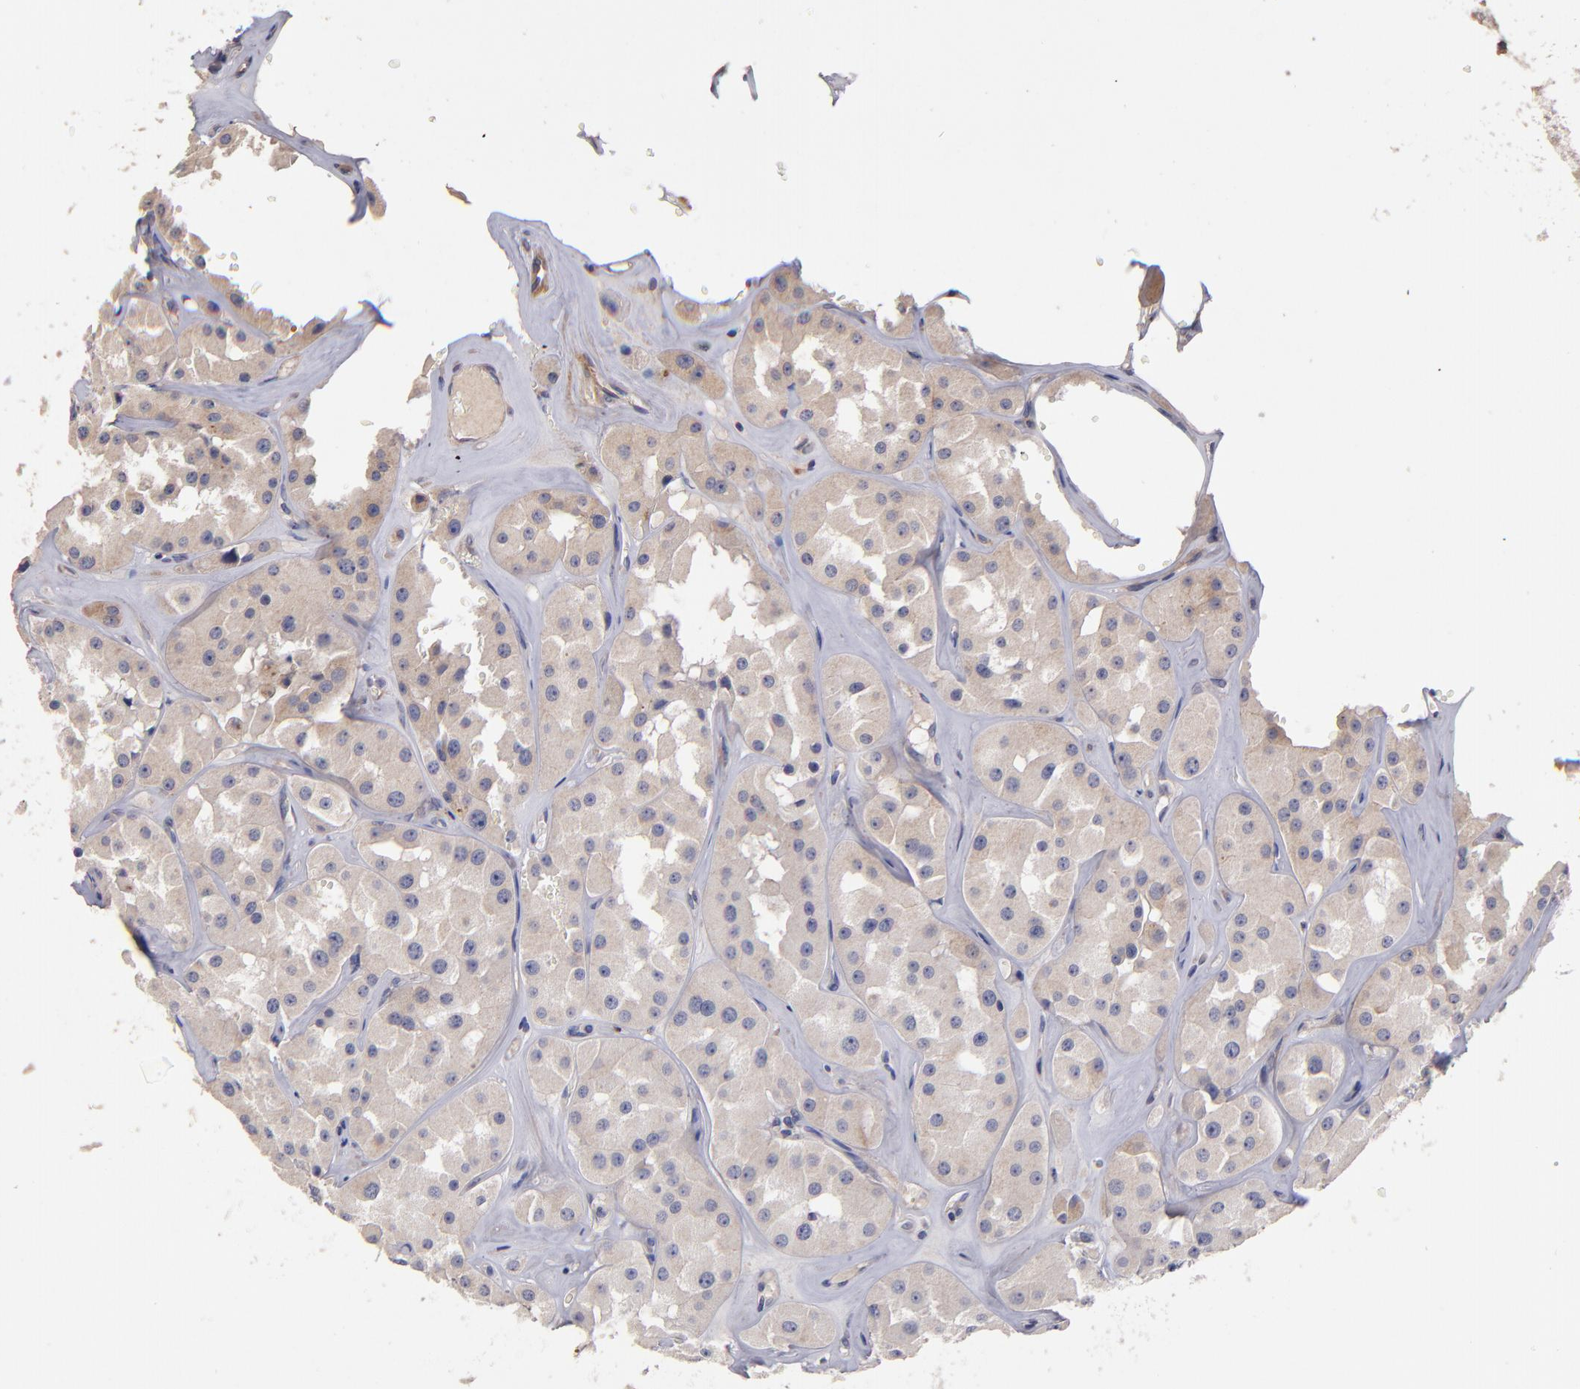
{"staining": {"intensity": "weak", "quantity": "25%-75%", "location": "cytoplasmic/membranous"}, "tissue": "renal cancer", "cell_type": "Tumor cells", "image_type": "cancer", "snomed": [{"axis": "morphology", "description": "Adenocarcinoma, uncertain malignant potential"}, {"axis": "topography", "description": "Kidney"}], "caption": "High-magnification brightfield microscopy of renal cancer (adenocarcinoma,  uncertain malignant potential) stained with DAB (3,3'-diaminobenzidine) (brown) and counterstained with hematoxylin (blue). tumor cells exhibit weak cytoplasmic/membranous positivity is seen in approximately25%-75% of cells. Immunohistochemistry stains the protein of interest in brown and the nuclei are stained blue.", "gene": "MAGEE1", "patient": {"sex": "male", "age": 63}}